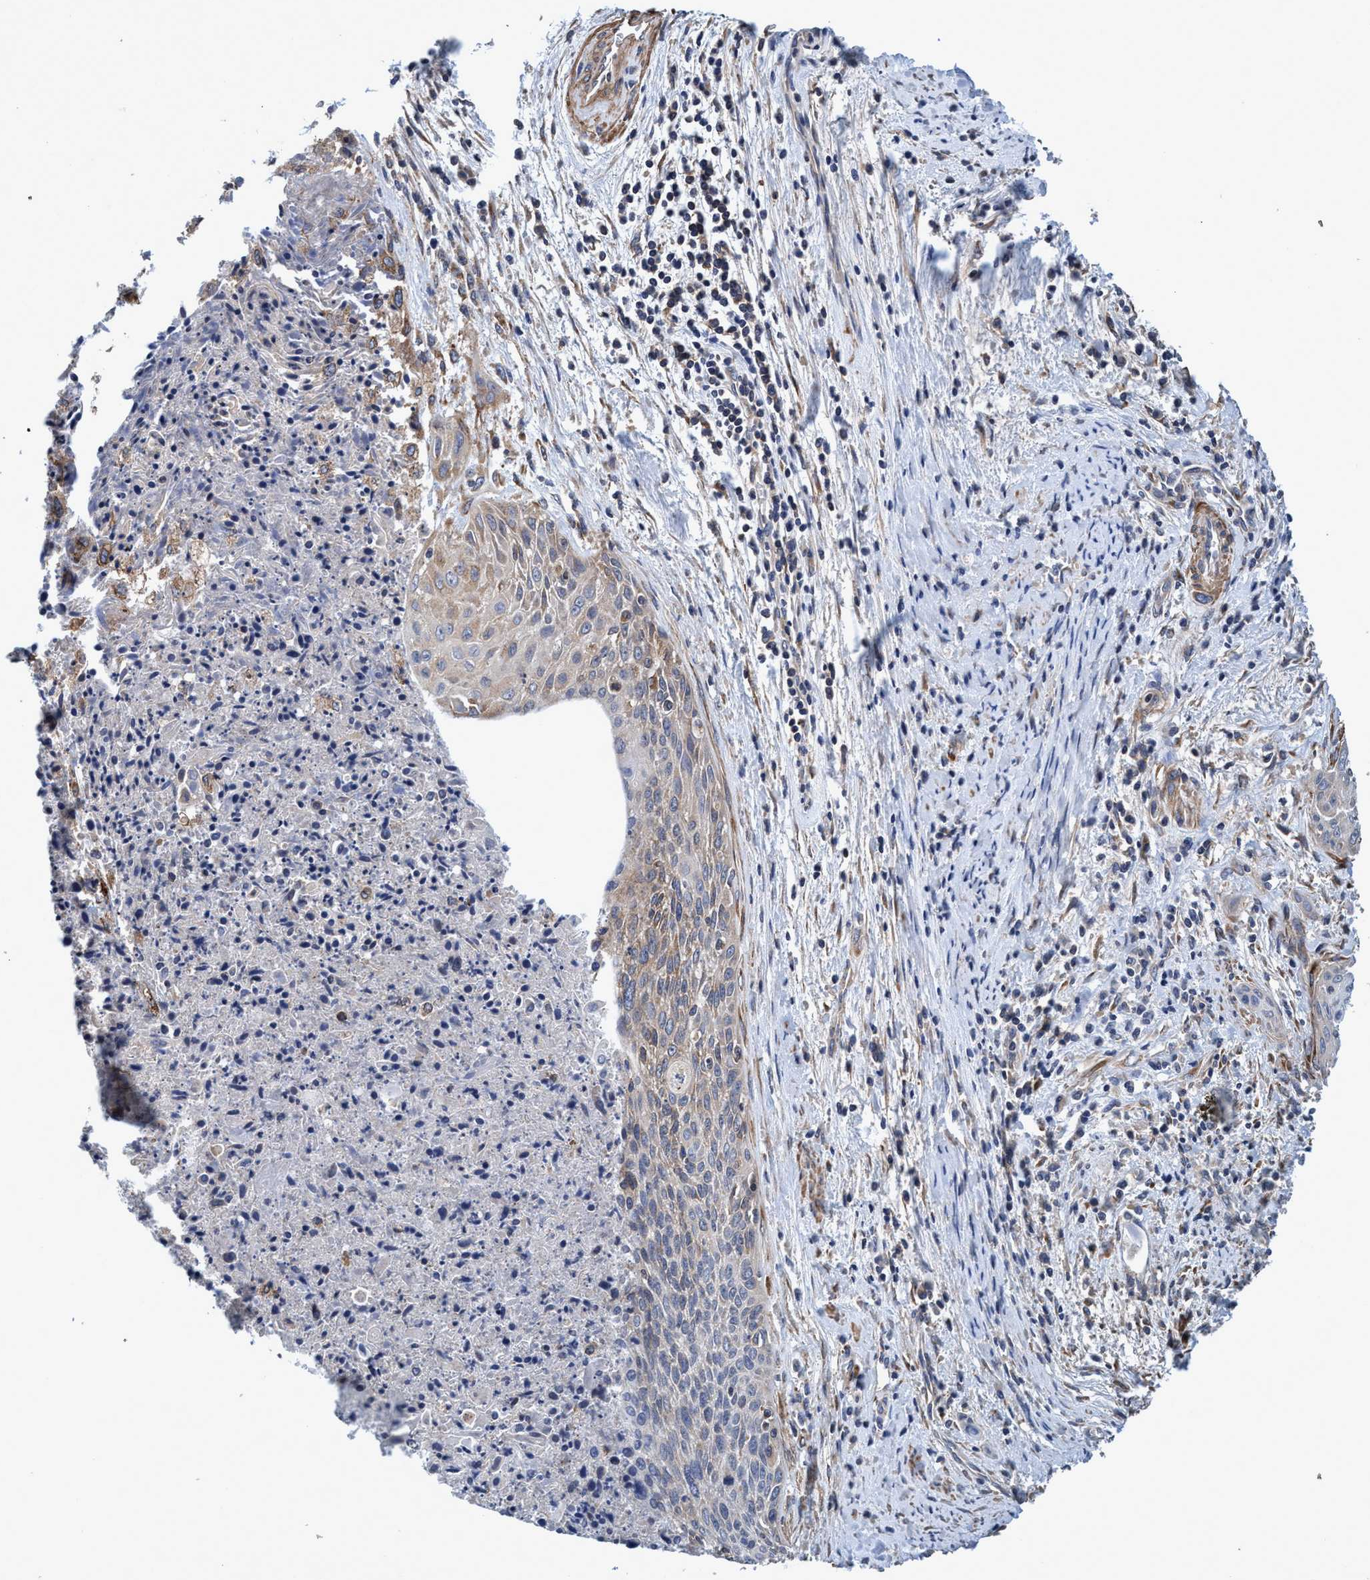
{"staining": {"intensity": "weak", "quantity": "25%-75%", "location": "cytoplasmic/membranous"}, "tissue": "cervical cancer", "cell_type": "Tumor cells", "image_type": "cancer", "snomed": [{"axis": "morphology", "description": "Squamous cell carcinoma, NOS"}, {"axis": "topography", "description": "Cervix"}], "caption": "Weak cytoplasmic/membranous protein positivity is seen in approximately 25%-75% of tumor cells in cervical cancer (squamous cell carcinoma).", "gene": "CALCOCO2", "patient": {"sex": "female", "age": 55}}